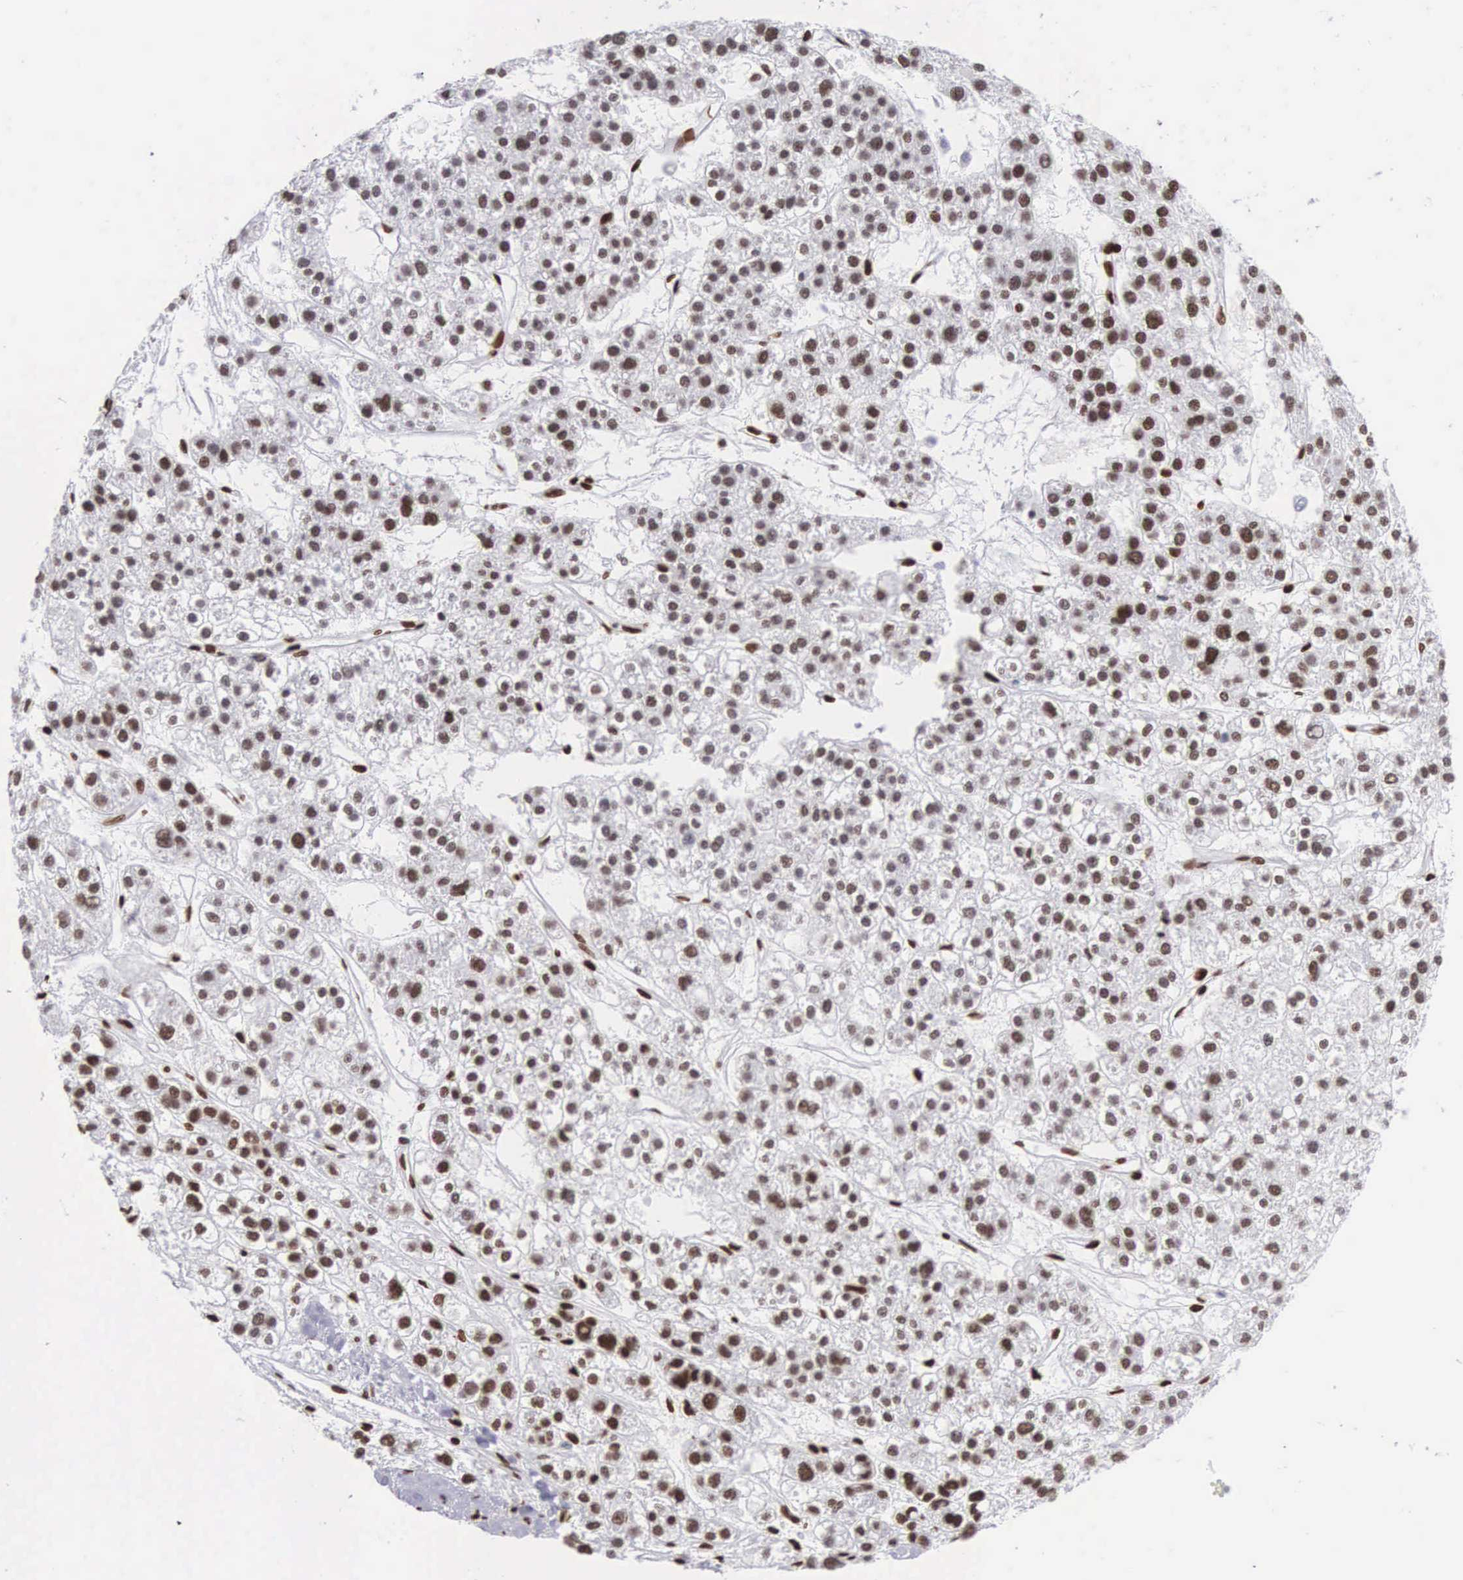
{"staining": {"intensity": "moderate", "quantity": ">75%", "location": "nuclear"}, "tissue": "liver cancer", "cell_type": "Tumor cells", "image_type": "cancer", "snomed": [{"axis": "morphology", "description": "Carcinoma, Hepatocellular, NOS"}, {"axis": "topography", "description": "Liver"}], "caption": "Protein expression analysis of human liver cancer reveals moderate nuclear expression in about >75% of tumor cells.", "gene": "MECP2", "patient": {"sex": "female", "age": 85}}